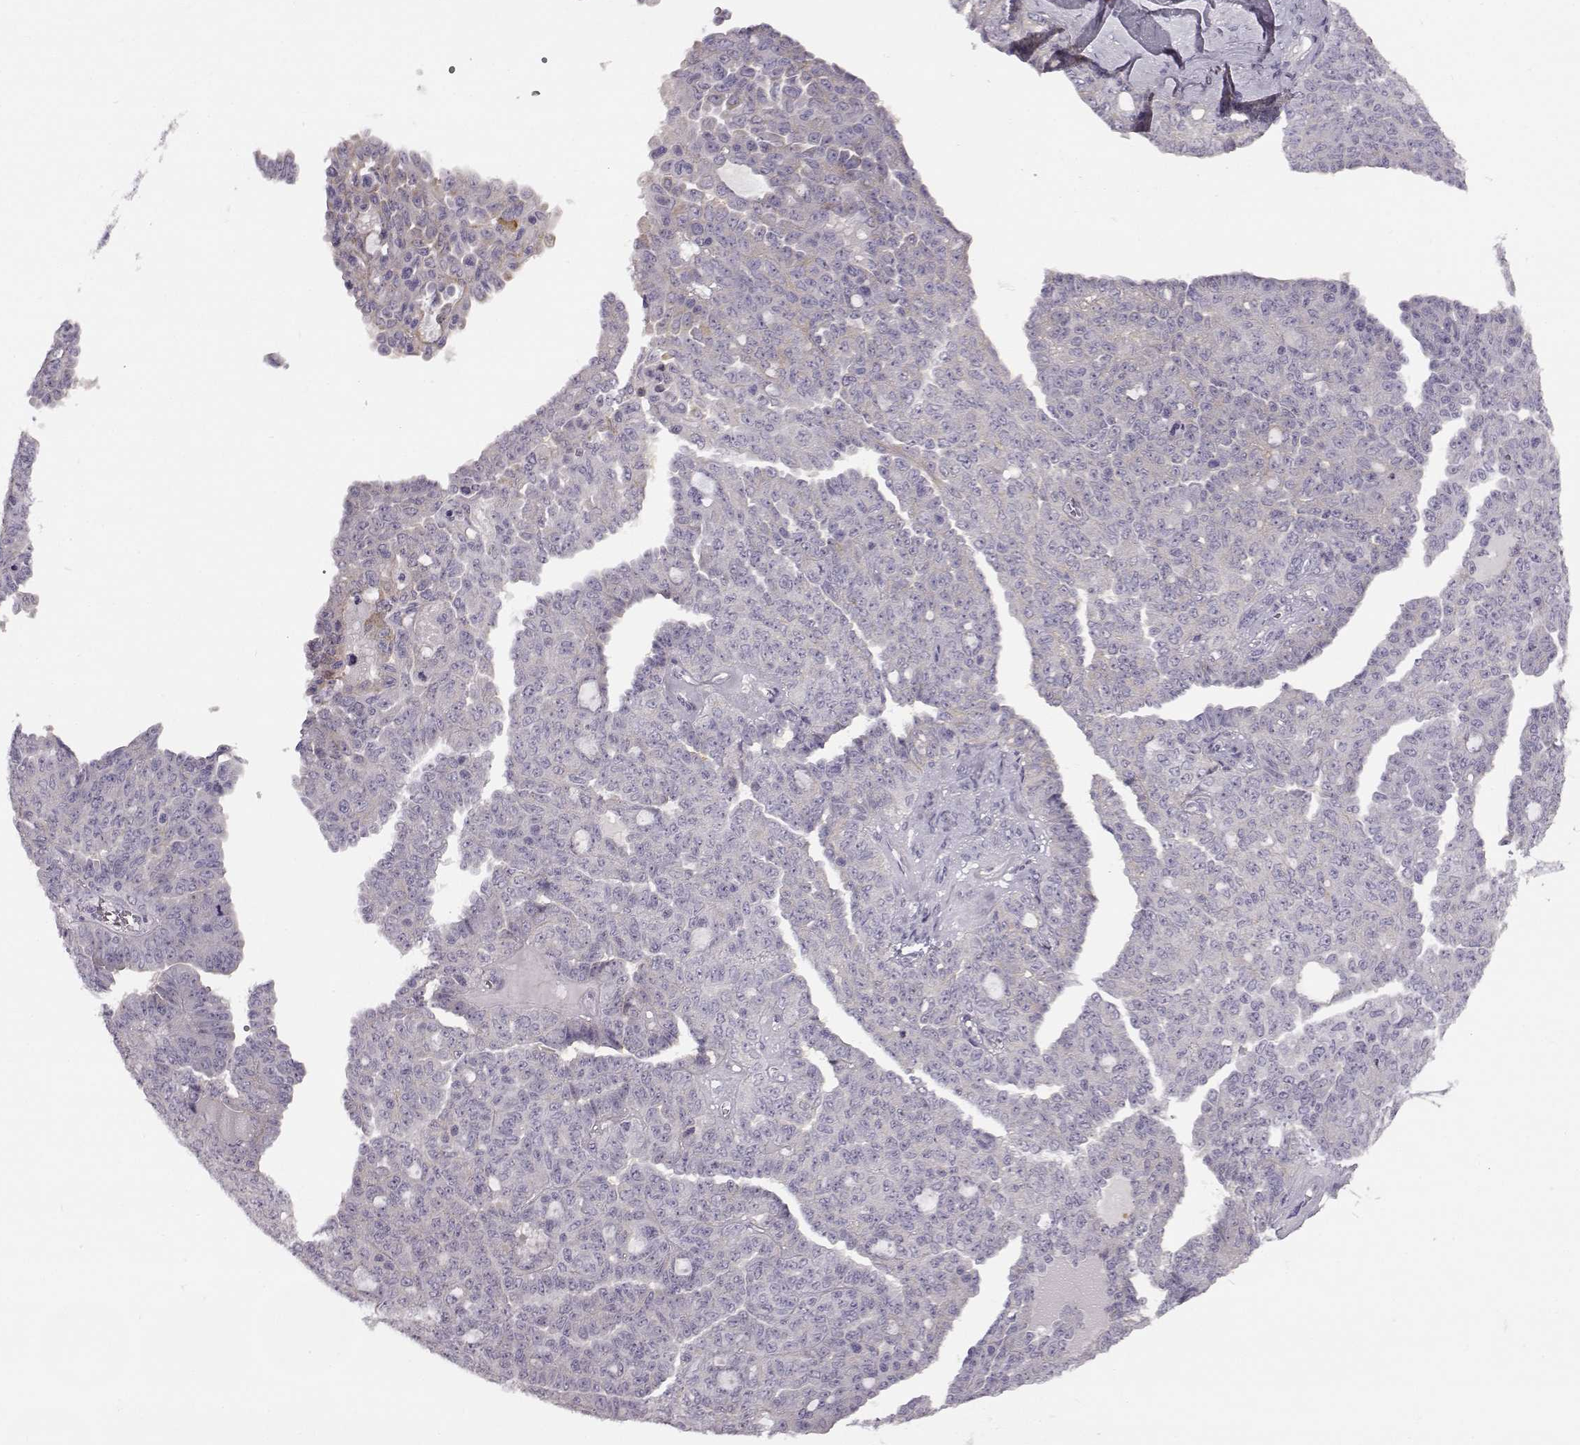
{"staining": {"intensity": "negative", "quantity": "none", "location": "none"}, "tissue": "ovarian cancer", "cell_type": "Tumor cells", "image_type": "cancer", "snomed": [{"axis": "morphology", "description": "Cystadenocarcinoma, serous, NOS"}, {"axis": "topography", "description": "Ovary"}], "caption": "Immunohistochemistry of ovarian cancer shows no positivity in tumor cells.", "gene": "TRIM69", "patient": {"sex": "female", "age": 71}}